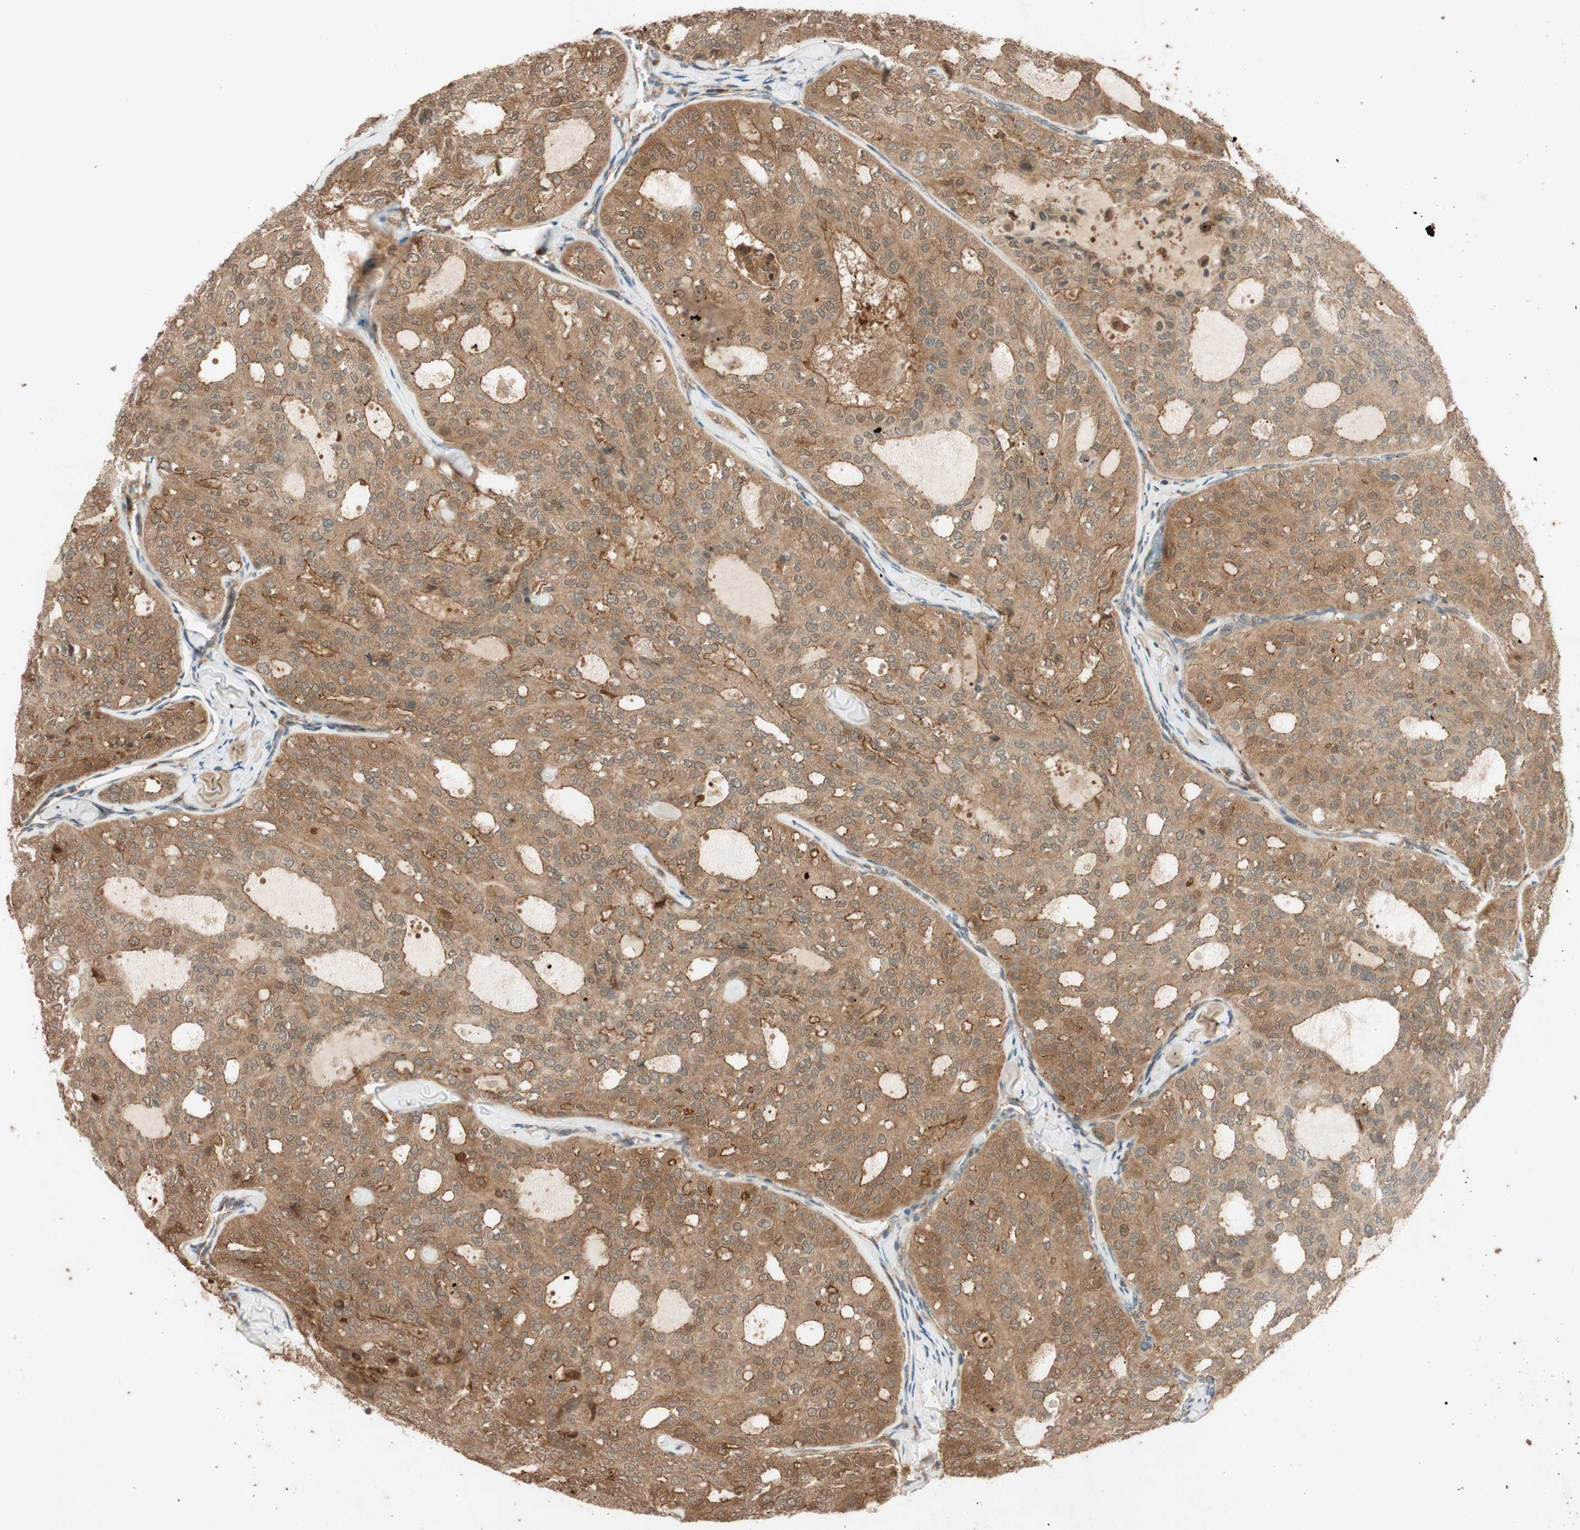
{"staining": {"intensity": "moderate", "quantity": ">75%", "location": "cytoplasmic/membranous"}, "tissue": "thyroid cancer", "cell_type": "Tumor cells", "image_type": "cancer", "snomed": [{"axis": "morphology", "description": "Follicular adenoma carcinoma, NOS"}, {"axis": "topography", "description": "Thyroid gland"}], "caption": "High-power microscopy captured an immunohistochemistry photomicrograph of follicular adenoma carcinoma (thyroid), revealing moderate cytoplasmic/membranous expression in approximately >75% of tumor cells.", "gene": "EPHA8", "patient": {"sex": "male", "age": 75}}